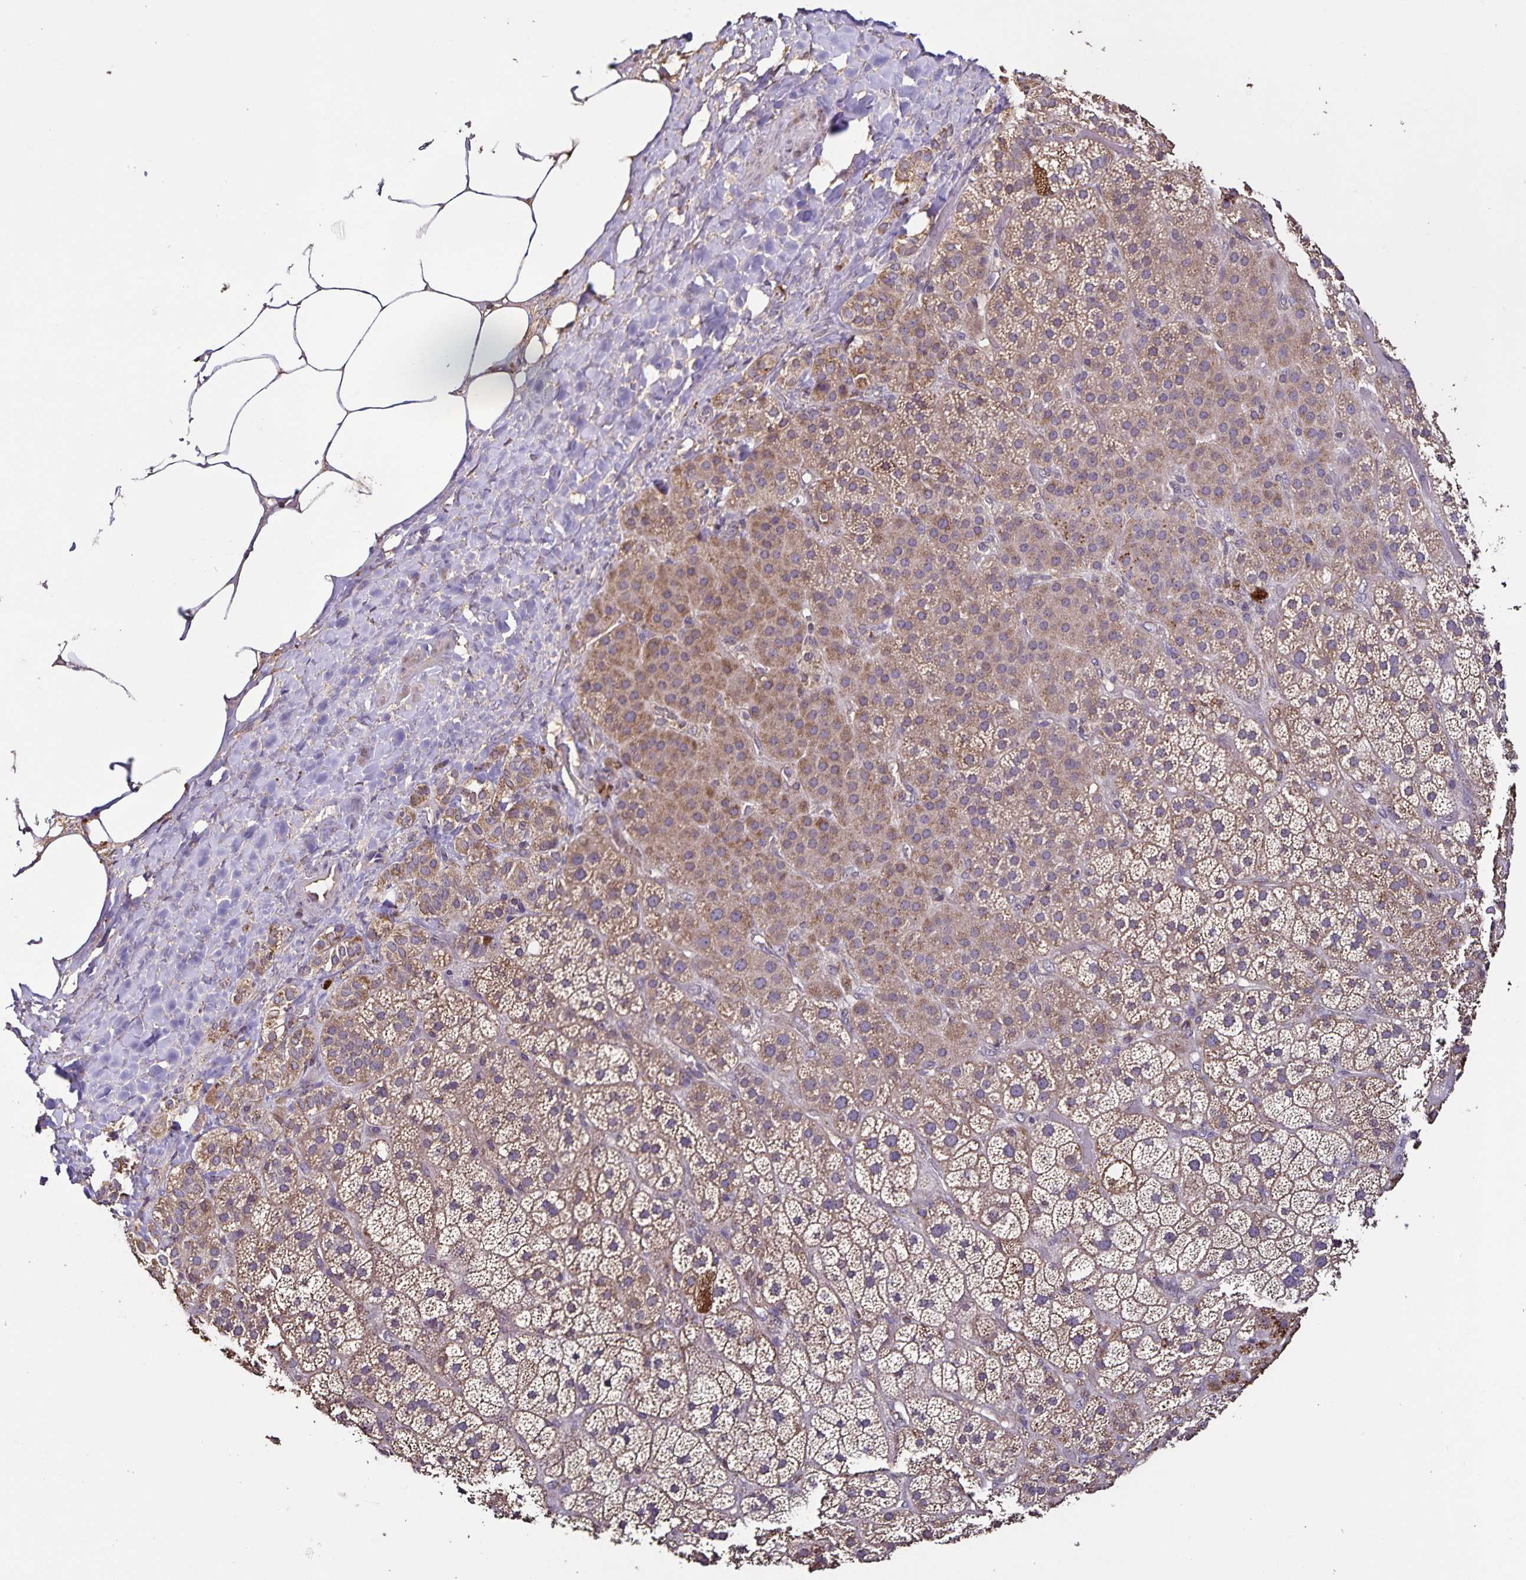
{"staining": {"intensity": "moderate", "quantity": ">75%", "location": "cytoplasmic/membranous"}, "tissue": "adrenal gland", "cell_type": "Glandular cells", "image_type": "normal", "snomed": [{"axis": "morphology", "description": "Normal tissue, NOS"}, {"axis": "topography", "description": "Adrenal gland"}], "caption": "A brown stain shows moderate cytoplasmic/membranous positivity of a protein in glandular cells of normal human adrenal gland. The staining was performed using DAB (3,3'-diaminobenzidine), with brown indicating positive protein expression. Nuclei are stained blue with hematoxylin.", "gene": "MAN1A1", "patient": {"sex": "male", "age": 57}}